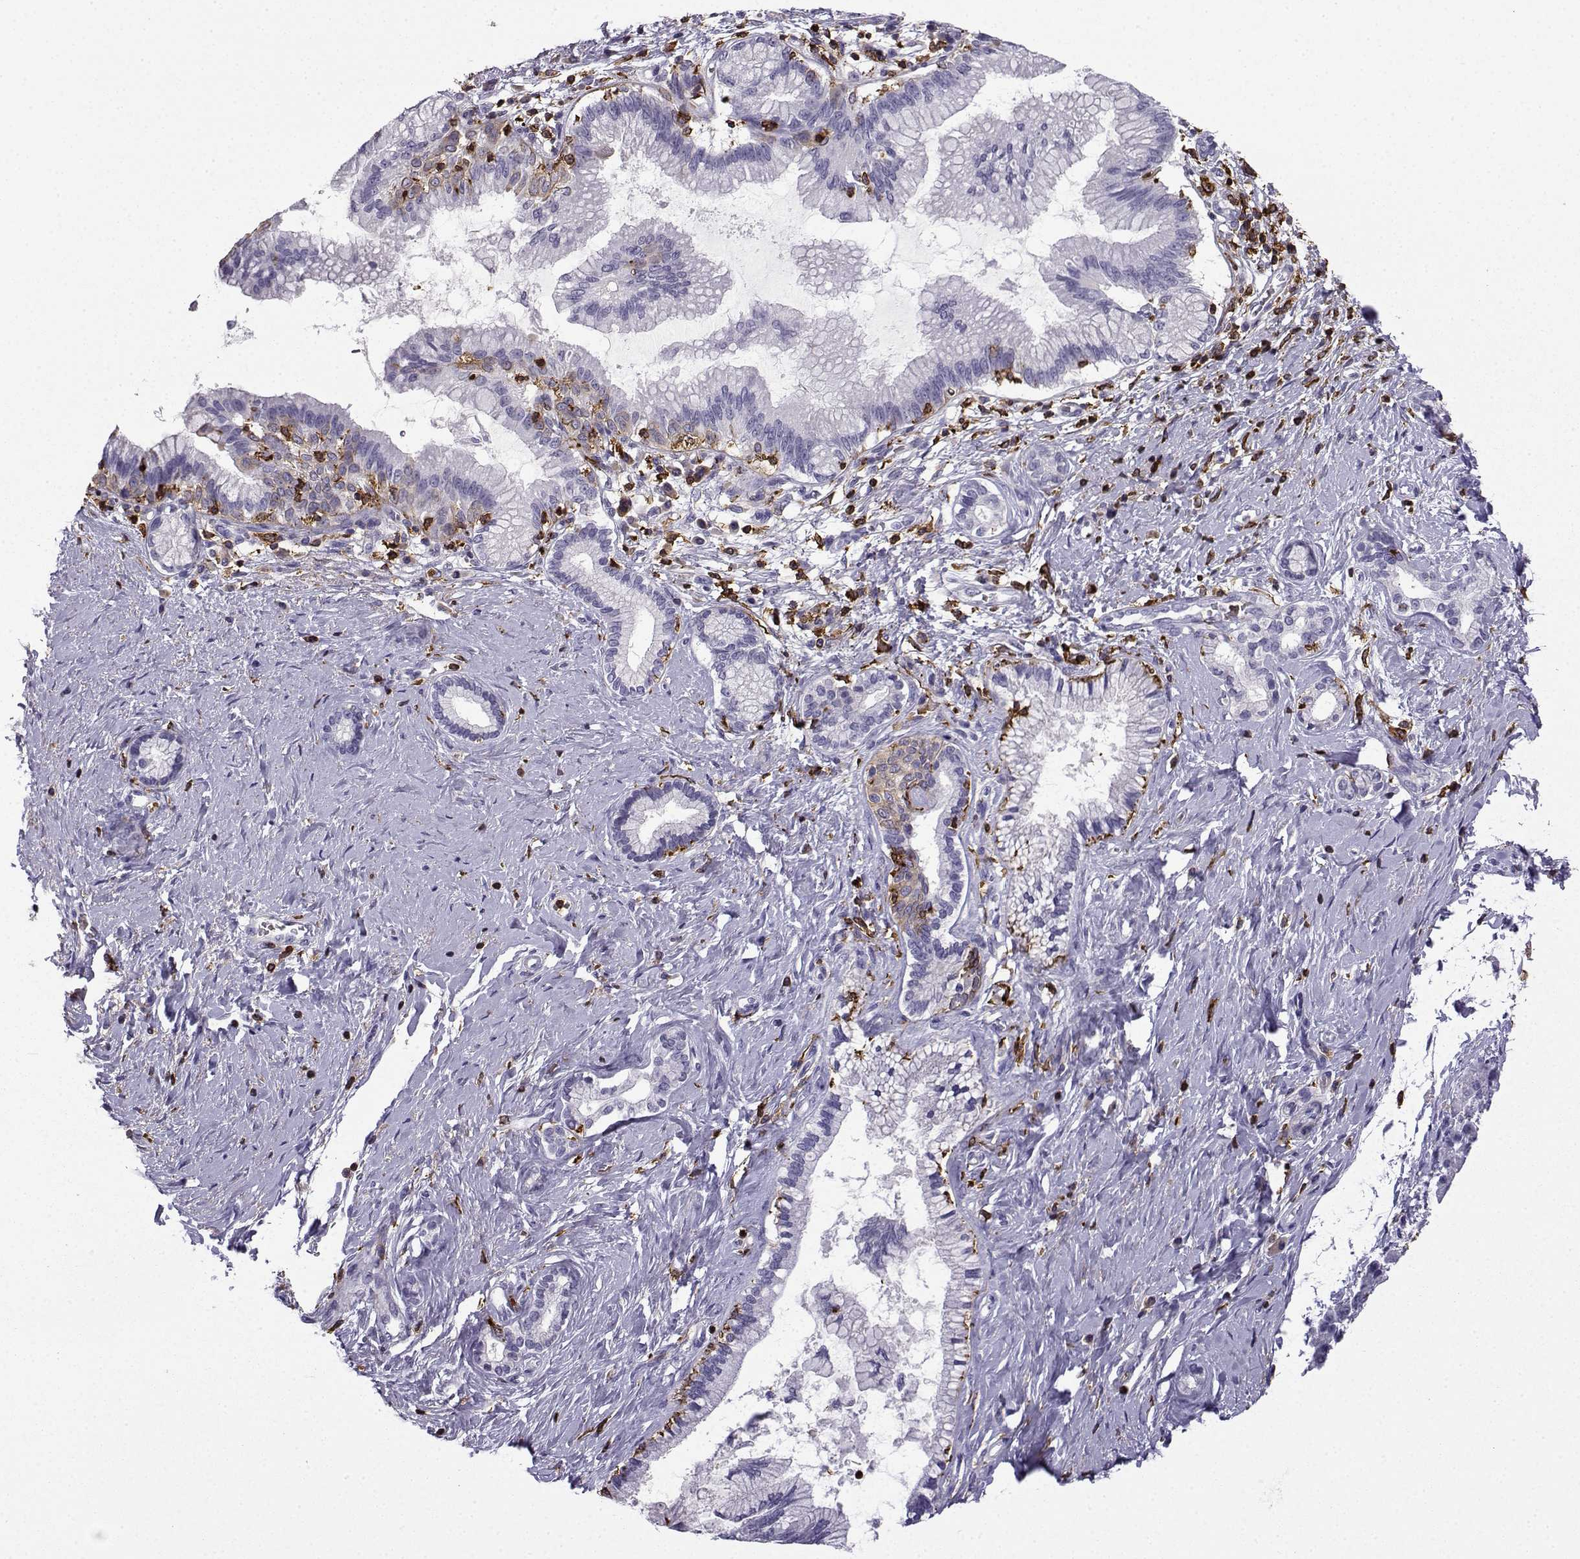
{"staining": {"intensity": "negative", "quantity": "none", "location": "none"}, "tissue": "pancreatic cancer", "cell_type": "Tumor cells", "image_type": "cancer", "snomed": [{"axis": "morphology", "description": "Adenocarcinoma, NOS"}, {"axis": "topography", "description": "Pancreas"}], "caption": "Adenocarcinoma (pancreatic) was stained to show a protein in brown. There is no significant positivity in tumor cells.", "gene": "DOCK10", "patient": {"sex": "female", "age": 73}}